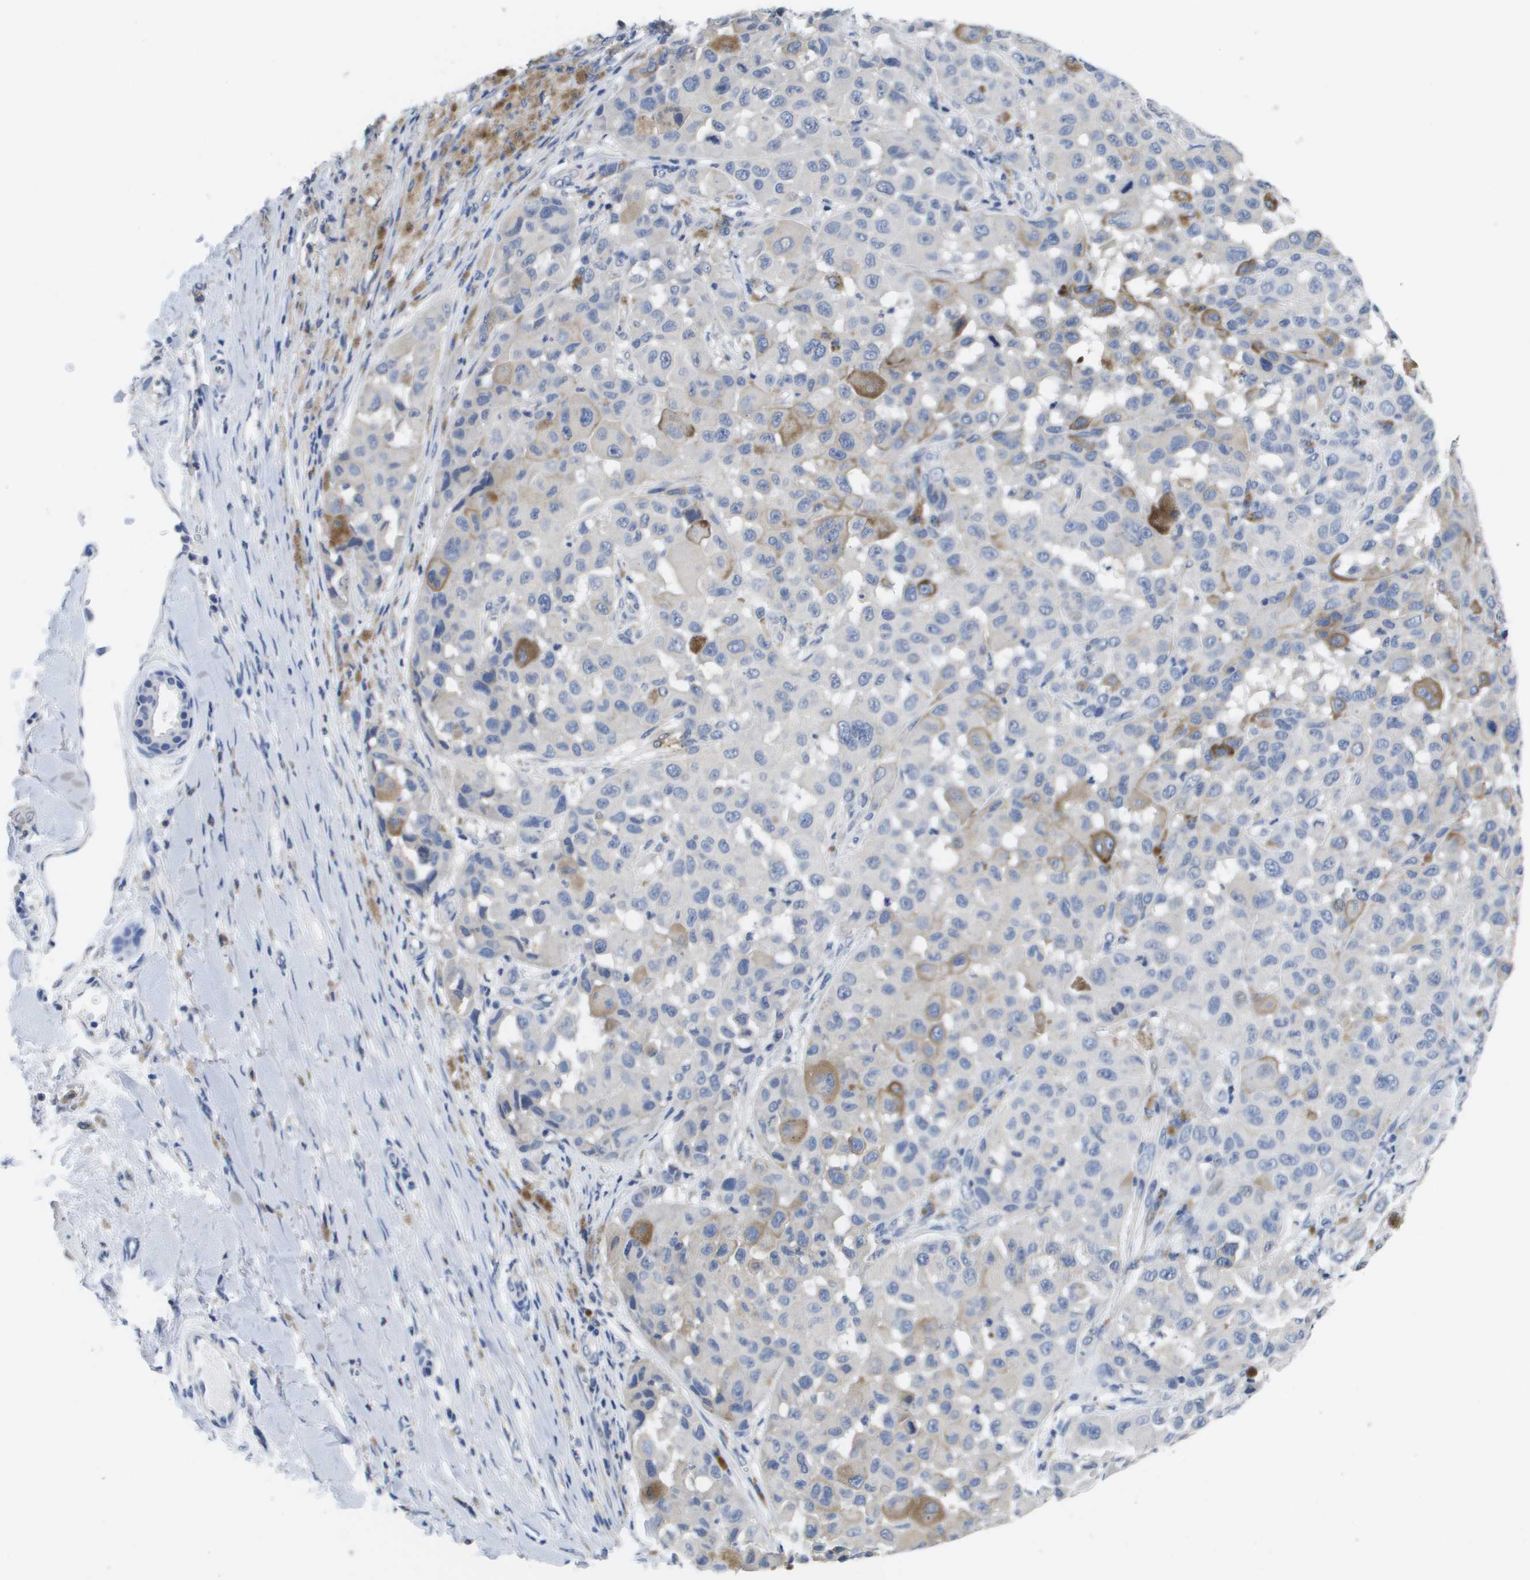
{"staining": {"intensity": "negative", "quantity": "none", "location": "none"}, "tissue": "melanoma", "cell_type": "Tumor cells", "image_type": "cancer", "snomed": [{"axis": "morphology", "description": "Malignant melanoma, NOS"}, {"axis": "topography", "description": "Skin"}], "caption": "Immunohistochemical staining of malignant melanoma reveals no significant positivity in tumor cells. (Stains: DAB (3,3'-diaminobenzidine) immunohistochemistry with hematoxylin counter stain, Microscopy: brightfield microscopy at high magnification).", "gene": "CA9", "patient": {"sex": "male", "age": 96}}